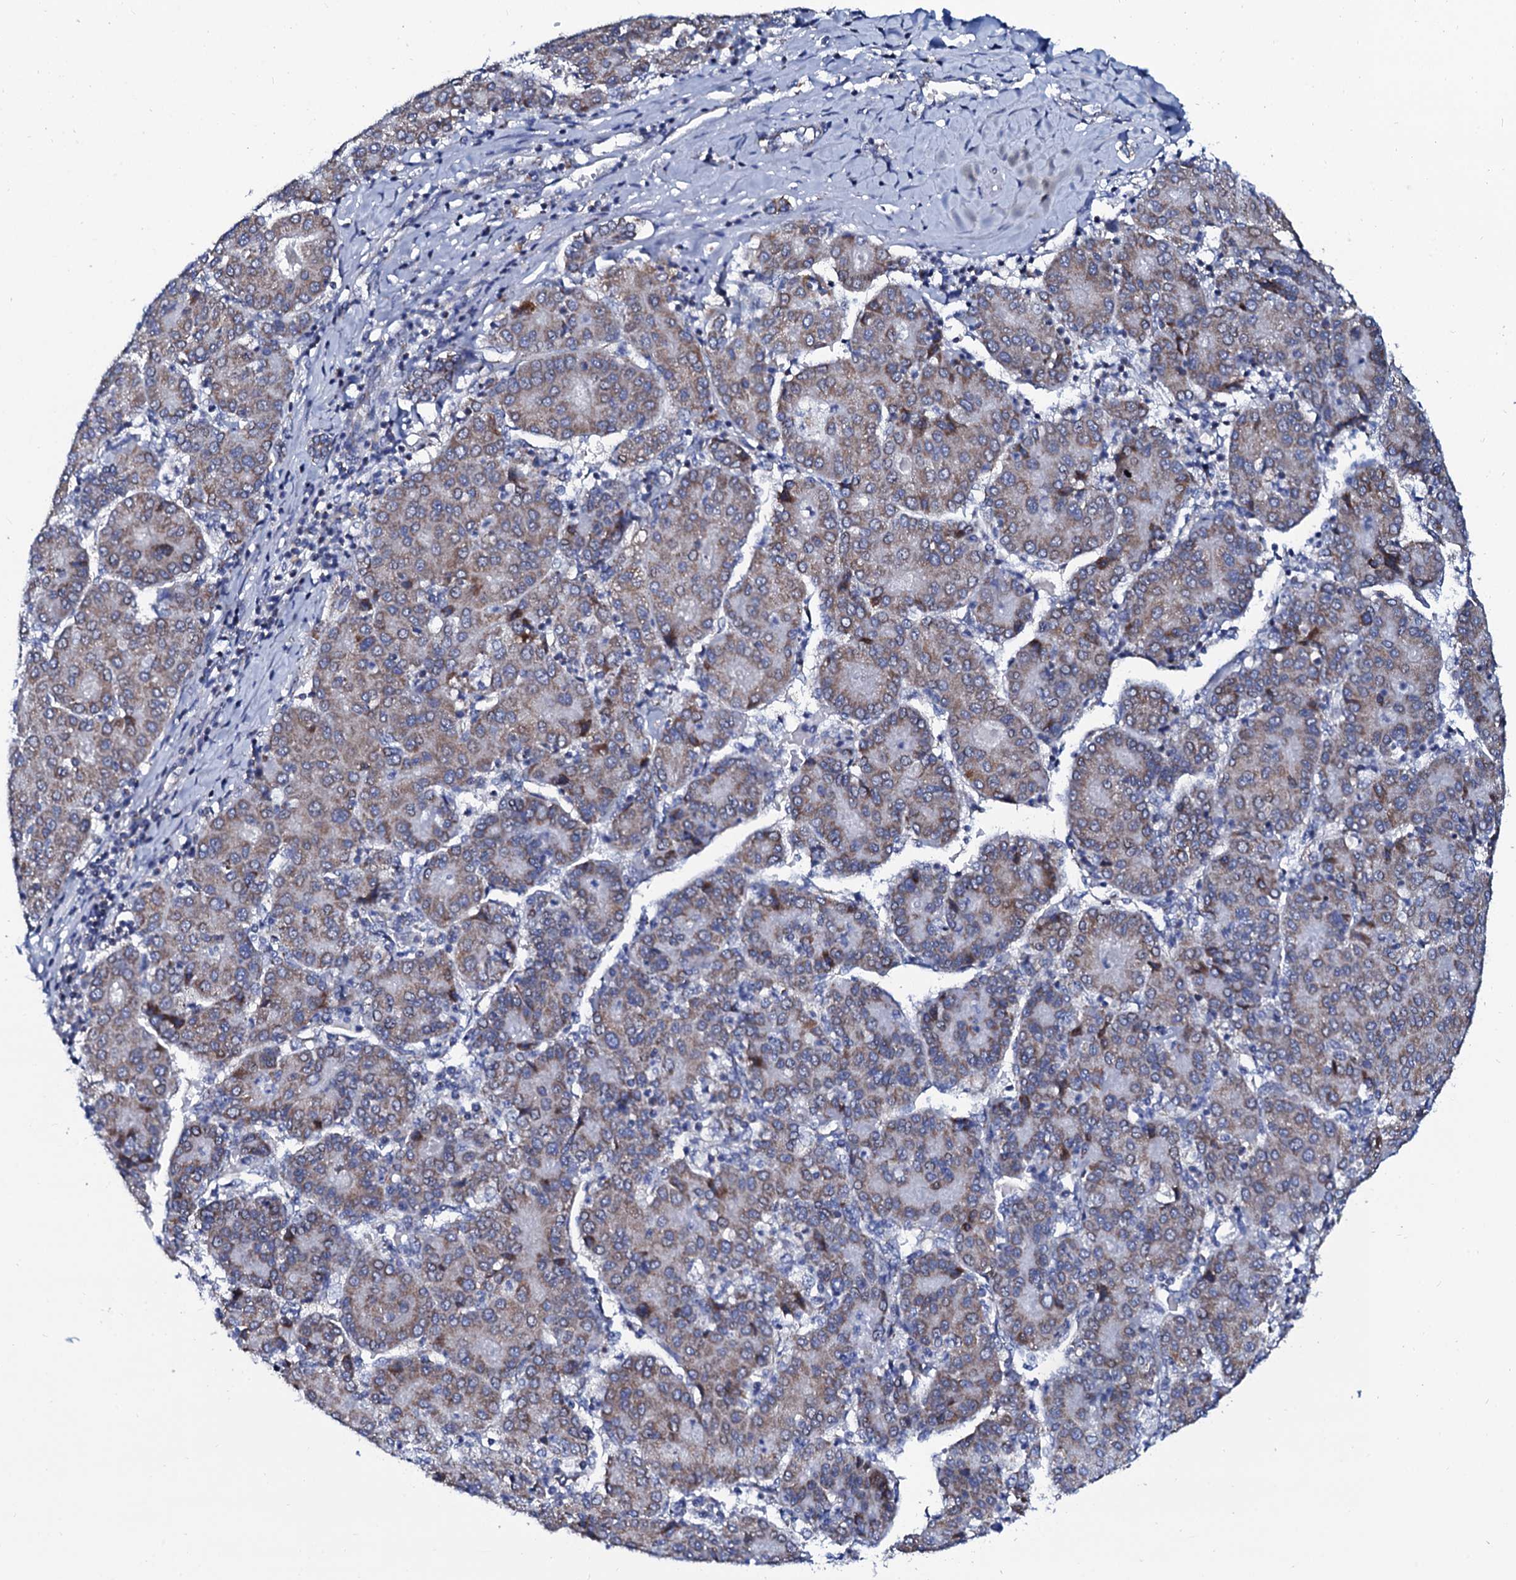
{"staining": {"intensity": "weak", "quantity": ">75%", "location": "cytoplasmic/membranous"}, "tissue": "liver cancer", "cell_type": "Tumor cells", "image_type": "cancer", "snomed": [{"axis": "morphology", "description": "Carcinoma, Hepatocellular, NOS"}, {"axis": "topography", "description": "Liver"}], "caption": "An image of human liver hepatocellular carcinoma stained for a protein exhibits weak cytoplasmic/membranous brown staining in tumor cells. The staining was performed using DAB, with brown indicating positive protein expression. Nuclei are stained blue with hematoxylin.", "gene": "SLC37A4", "patient": {"sex": "male", "age": 65}}